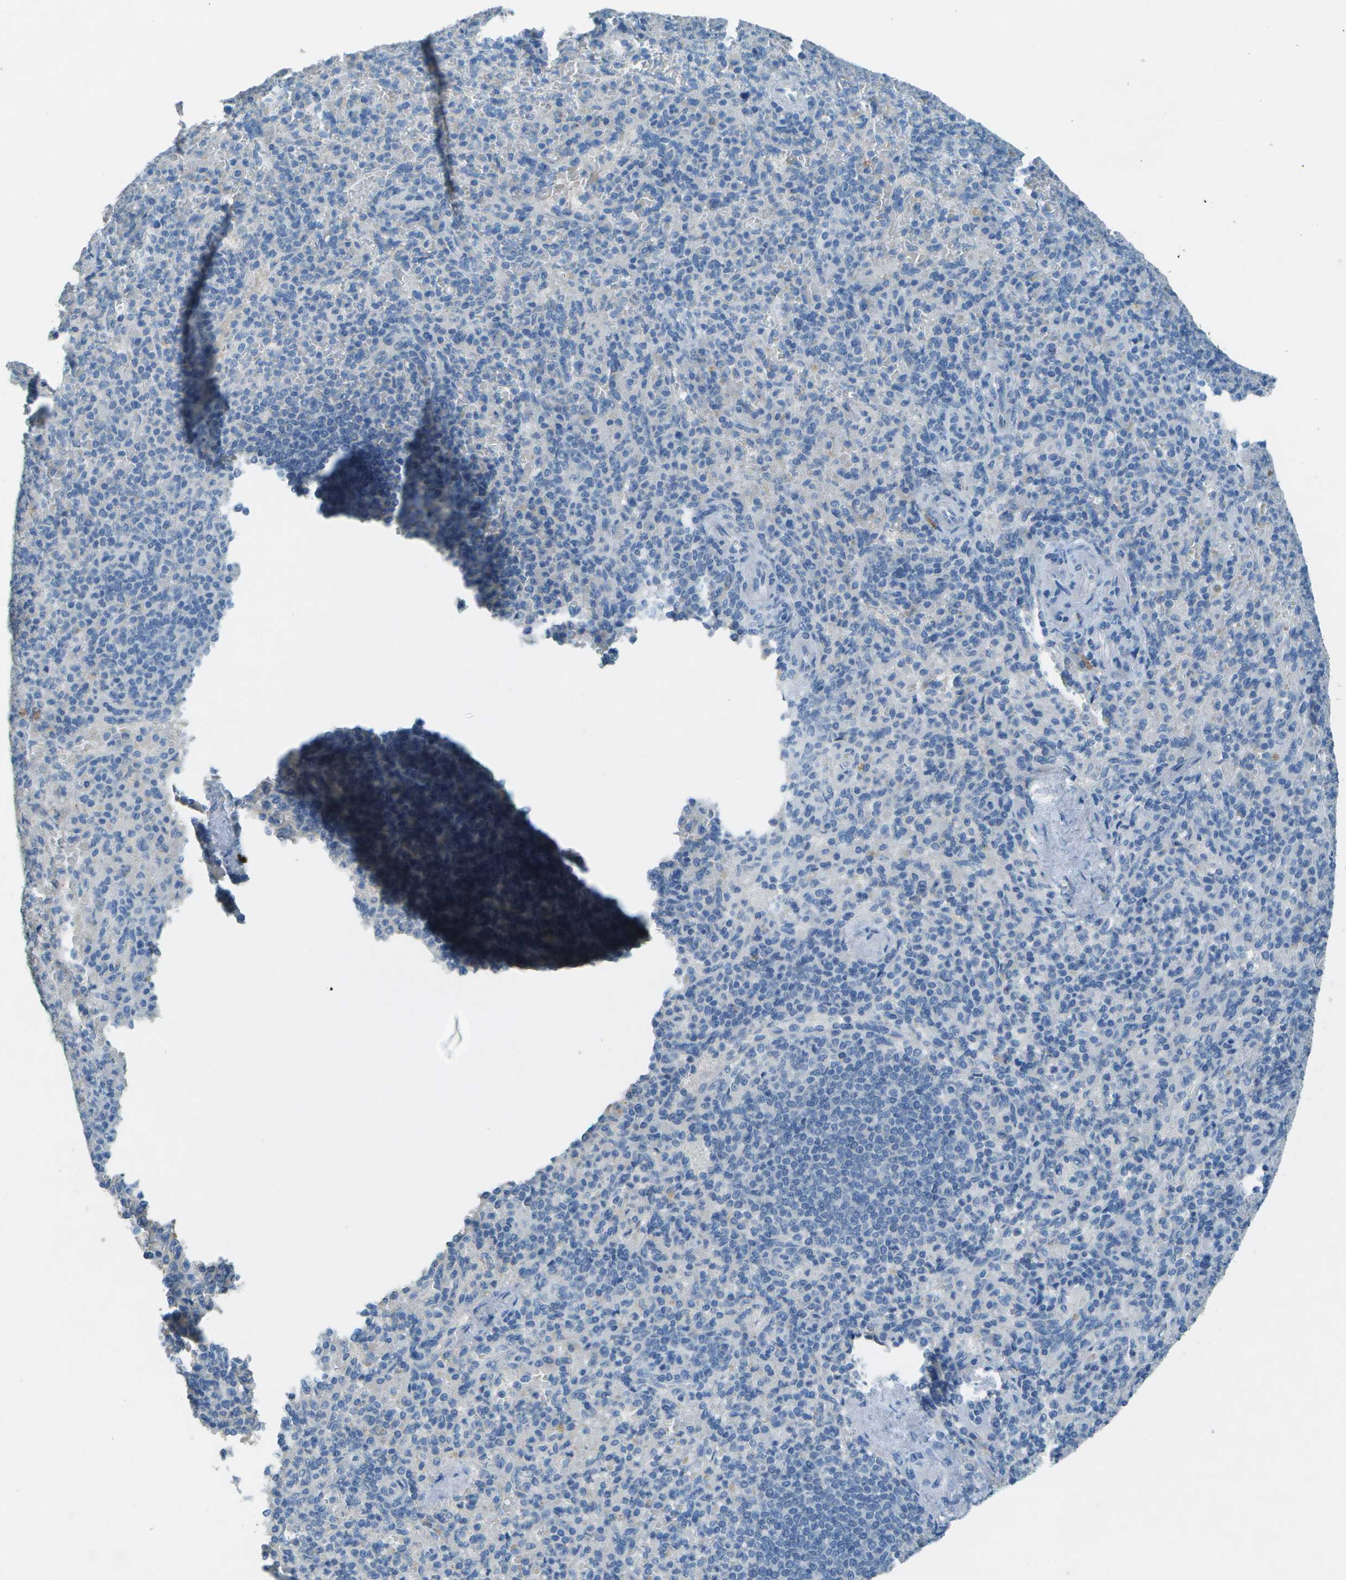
{"staining": {"intensity": "negative", "quantity": "none", "location": "none"}, "tissue": "spleen", "cell_type": "Cells in red pulp", "image_type": "normal", "snomed": [{"axis": "morphology", "description": "Normal tissue, NOS"}, {"axis": "topography", "description": "Spleen"}], "caption": "IHC micrograph of unremarkable spleen: human spleen stained with DAB (3,3'-diaminobenzidine) shows no significant protein positivity in cells in red pulp.", "gene": "LGI2", "patient": {"sex": "female", "age": 74}}